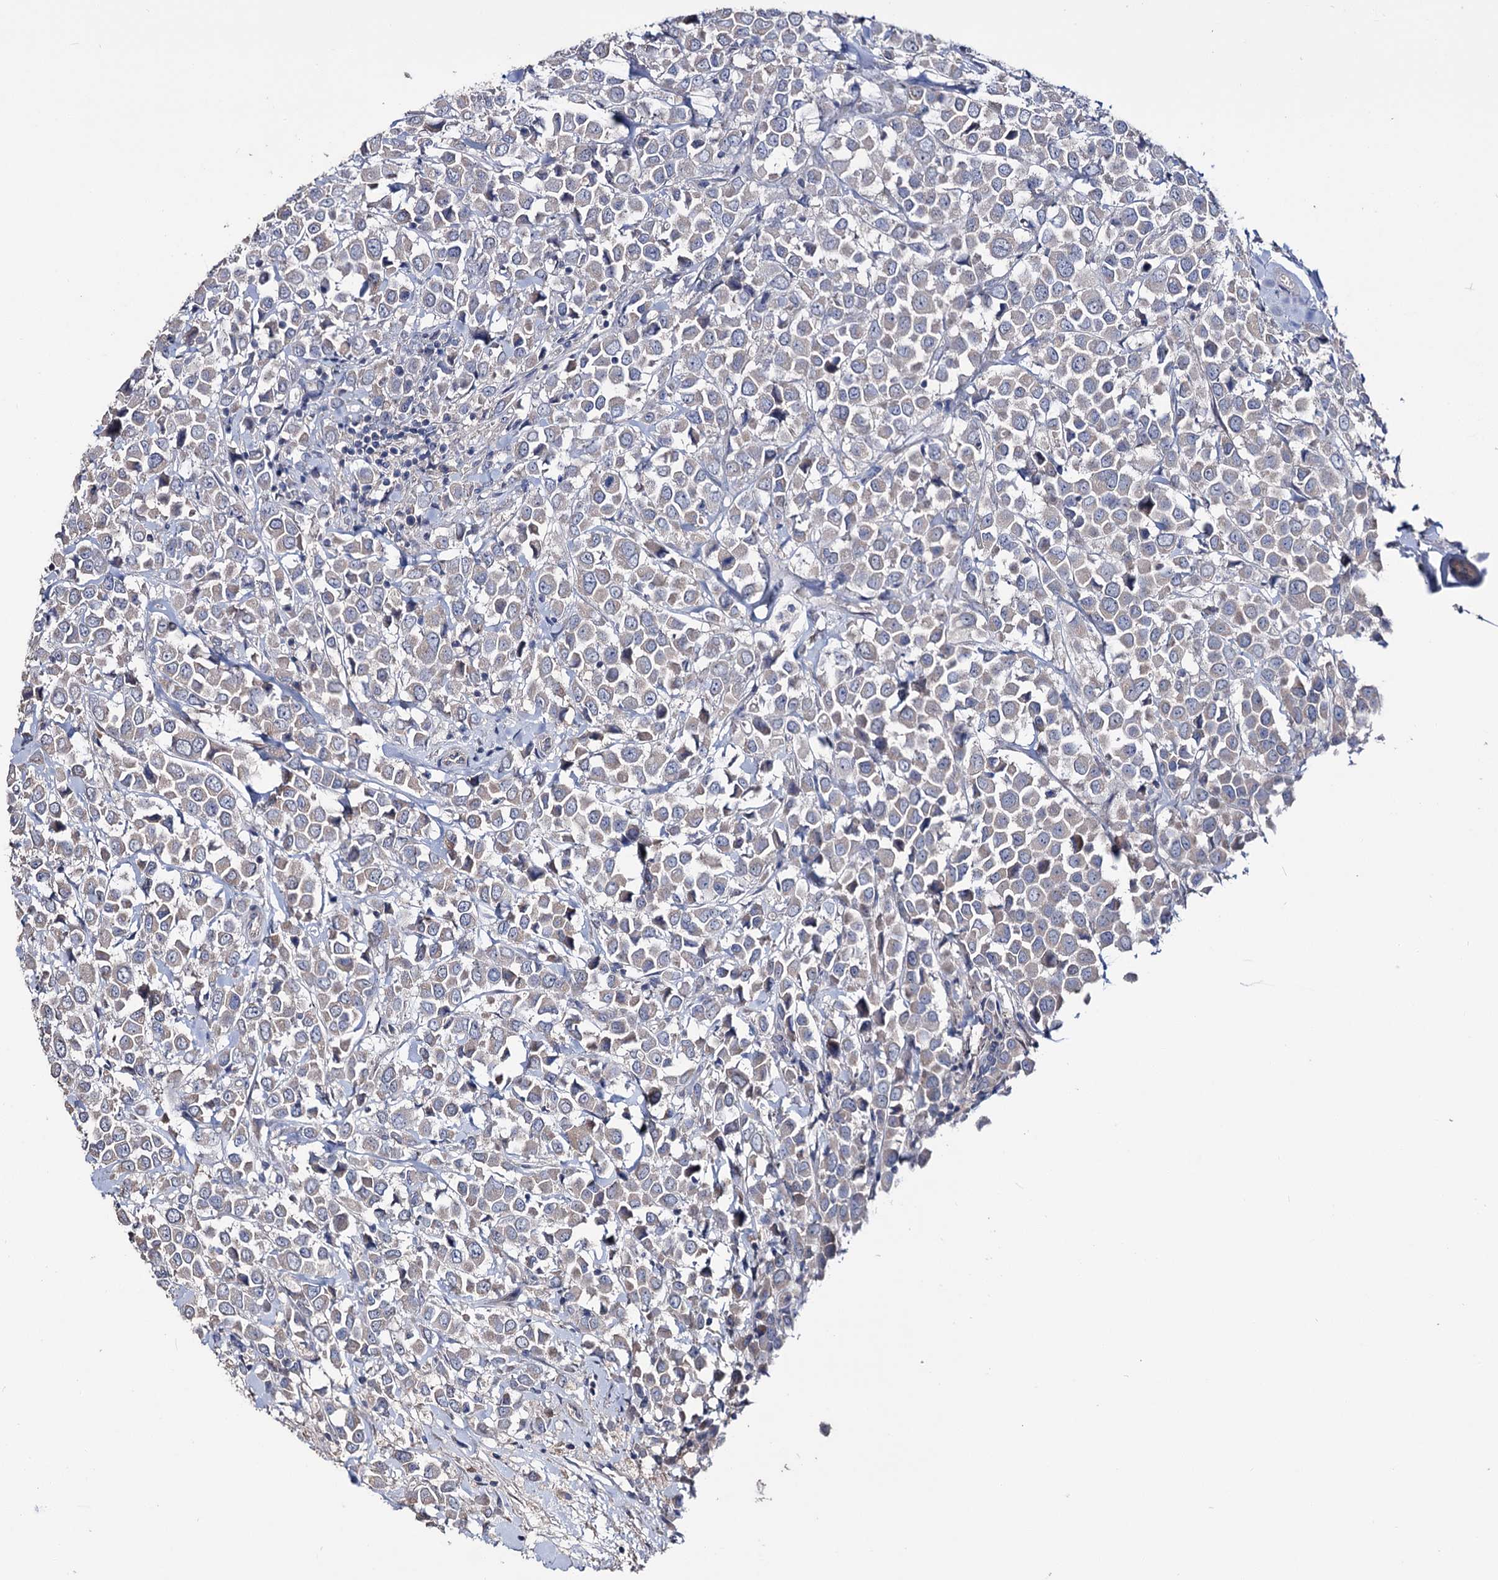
{"staining": {"intensity": "weak", "quantity": "<25%", "location": "cytoplasmic/membranous"}, "tissue": "breast cancer", "cell_type": "Tumor cells", "image_type": "cancer", "snomed": [{"axis": "morphology", "description": "Duct carcinoma"}, {"axis": "topography", "description": "Breast"}], "caption": "Breast cancer (intraductal carcinoma) stained for a protein using IHC reveals no positivity tumor cells.", "gene": "EPB41L5", "patient": {"sex": "female", "age": 61}}